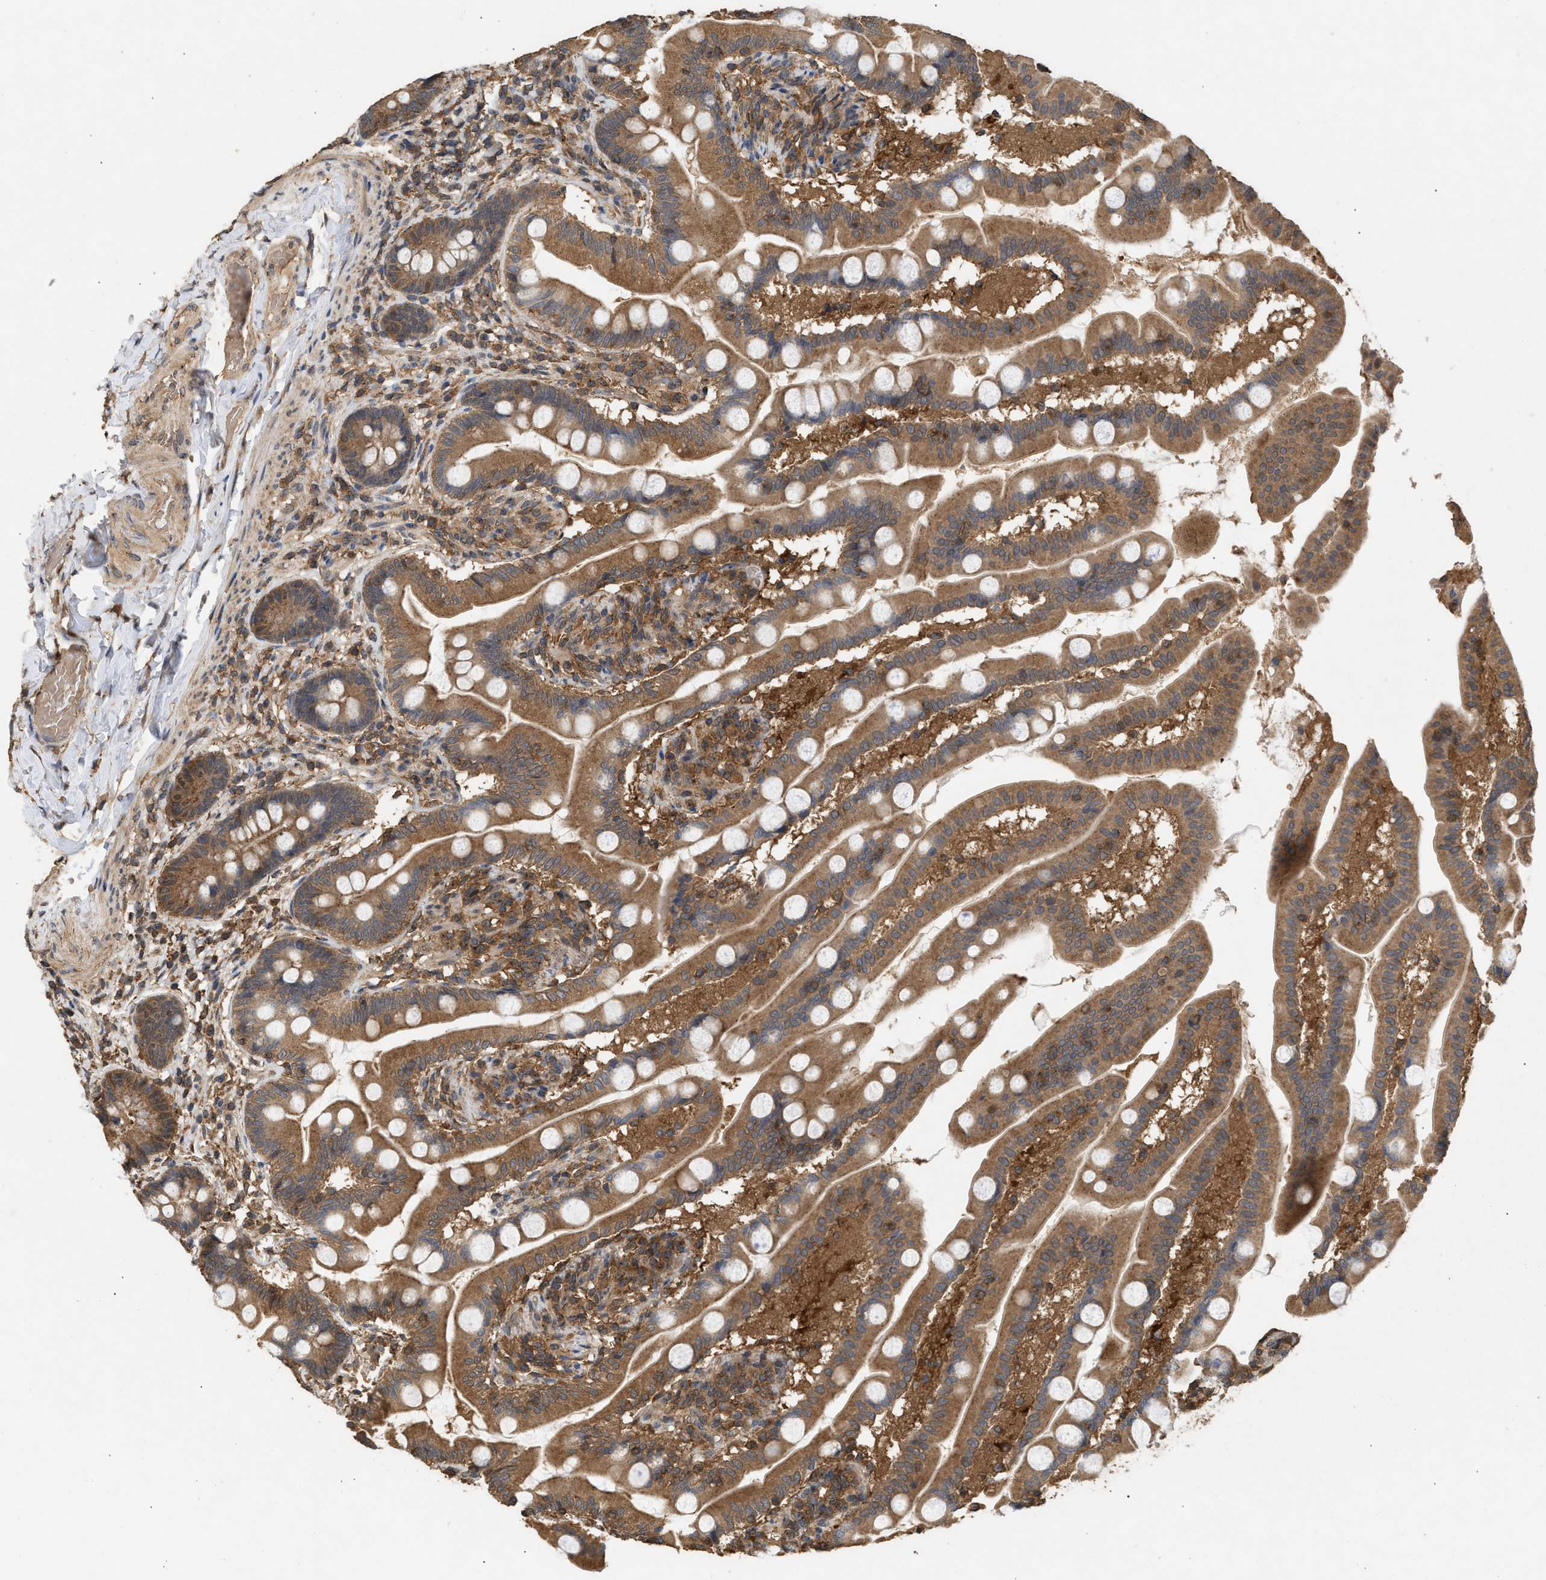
{"staining": {"intensity": "moderate", "quantity": ">75%", "location": "cytoplasmic/membranous"}, "tissue": "small intestine", "cell_type": "Glandular cells", "image_type": "normal", "snomed": [{"axis": "morphology", "description": "Normal tissue, NOS"}, {"axis": "topography", "description": "Small intestine"}], "caption": "Moderate cytoplasmic/membranous staining is seen in approximately >75% of glandular cells in benign small intestine.", "gene": "FITM1", "patient": {"sex": "female", "age": 56}}